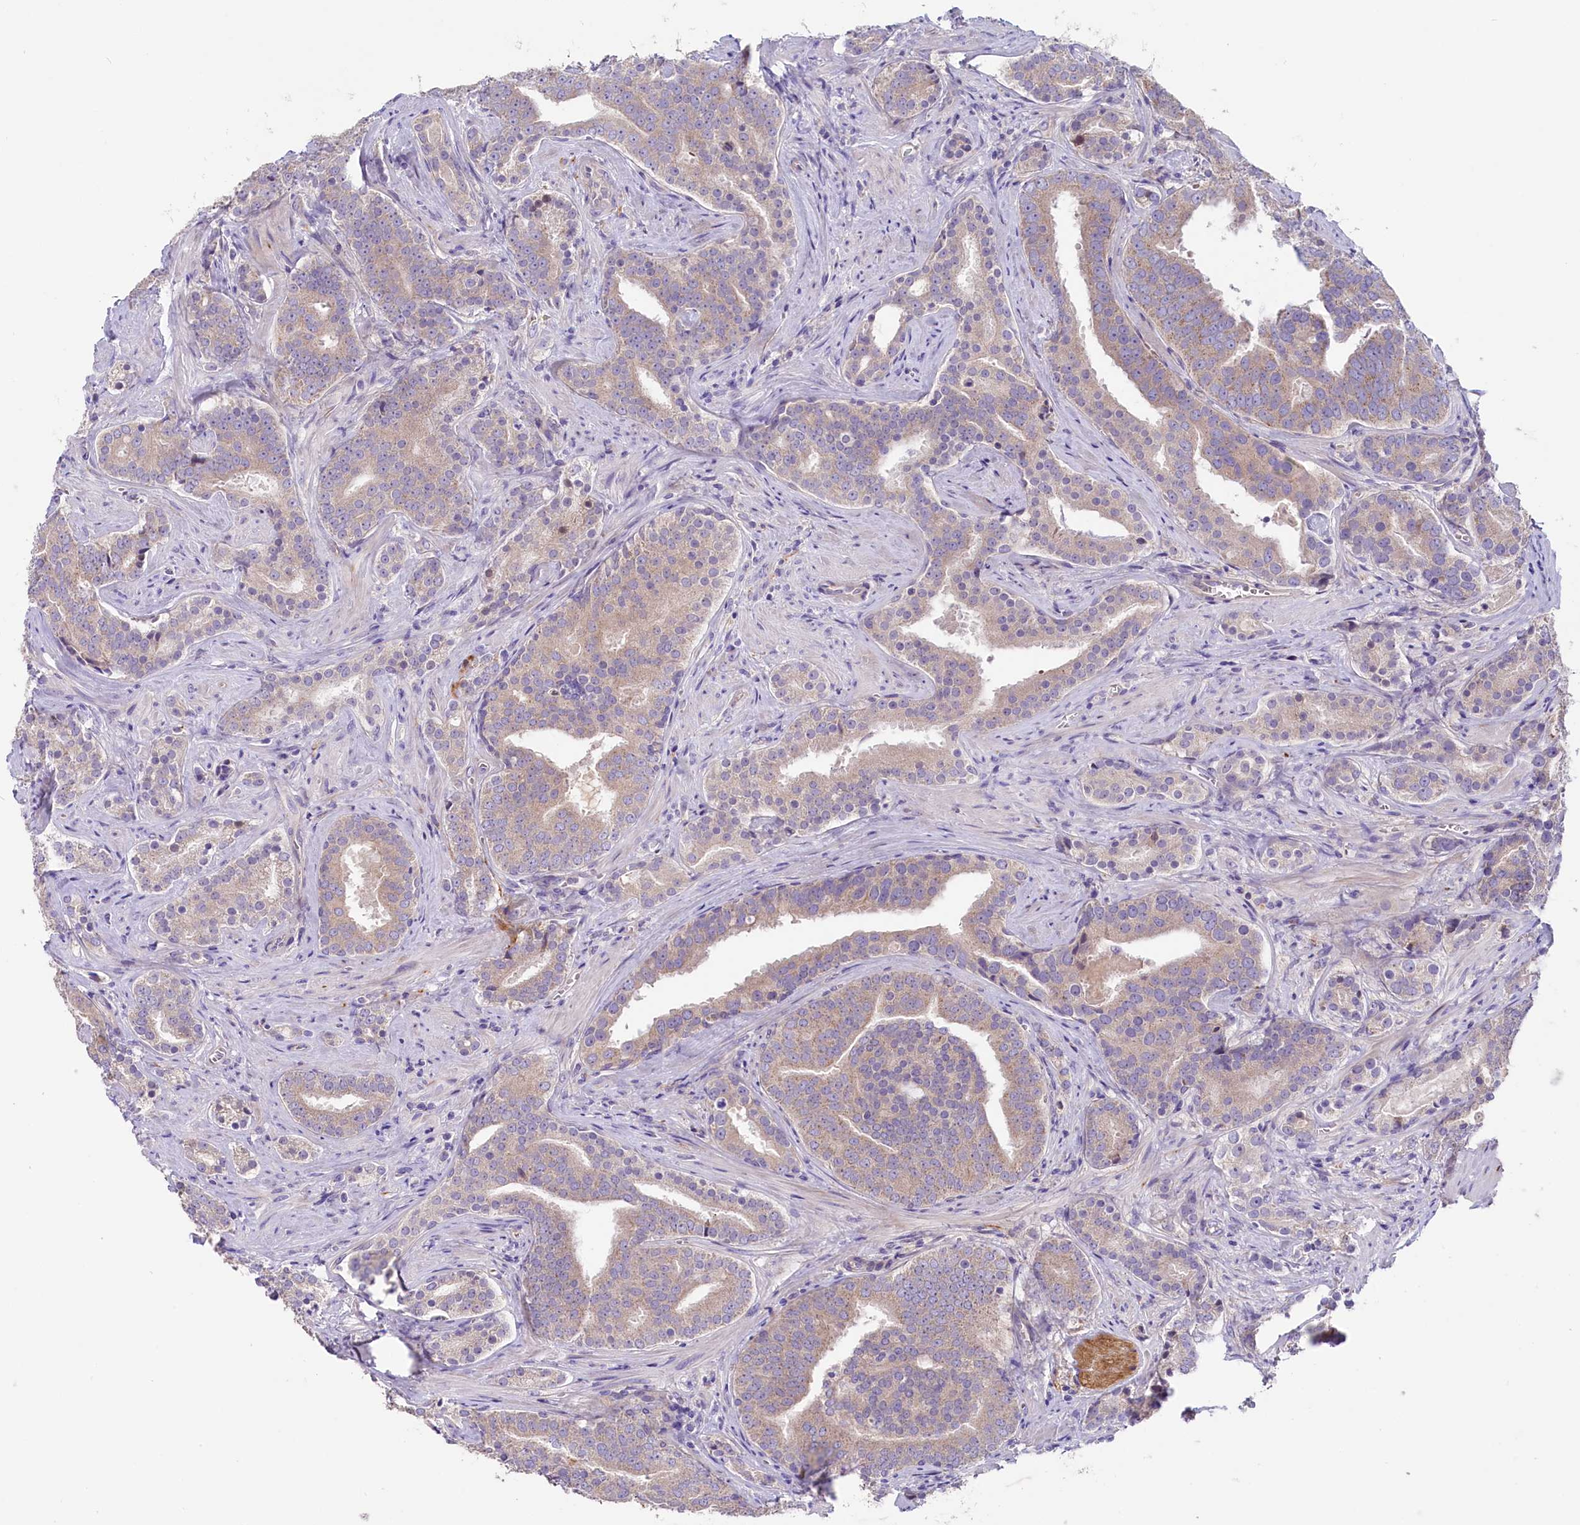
{"staining": {"intensity": "weak", "quantity": ">75%", "location": "cytoplasmic/membranous"}, "tissue": "prostate cancer", "cell_type": "Tumor cells", "image_type": "cancer", "snomed": [{"axis": "morphology", "description": "Adenocarcinoma, High grade"}, {"axis": "topography", "description": "Prostate"}], "caption": "A high-resolution micrograph shows immunohistochemistry (IHC) staining of prostate adenocarcinoma (high-grade), which exhibits weak cytoplasmic/membranous staining in about >75% of tumor cells.", "gene": "CD99L2", "patient": {"sex": "male", "age": 55}}